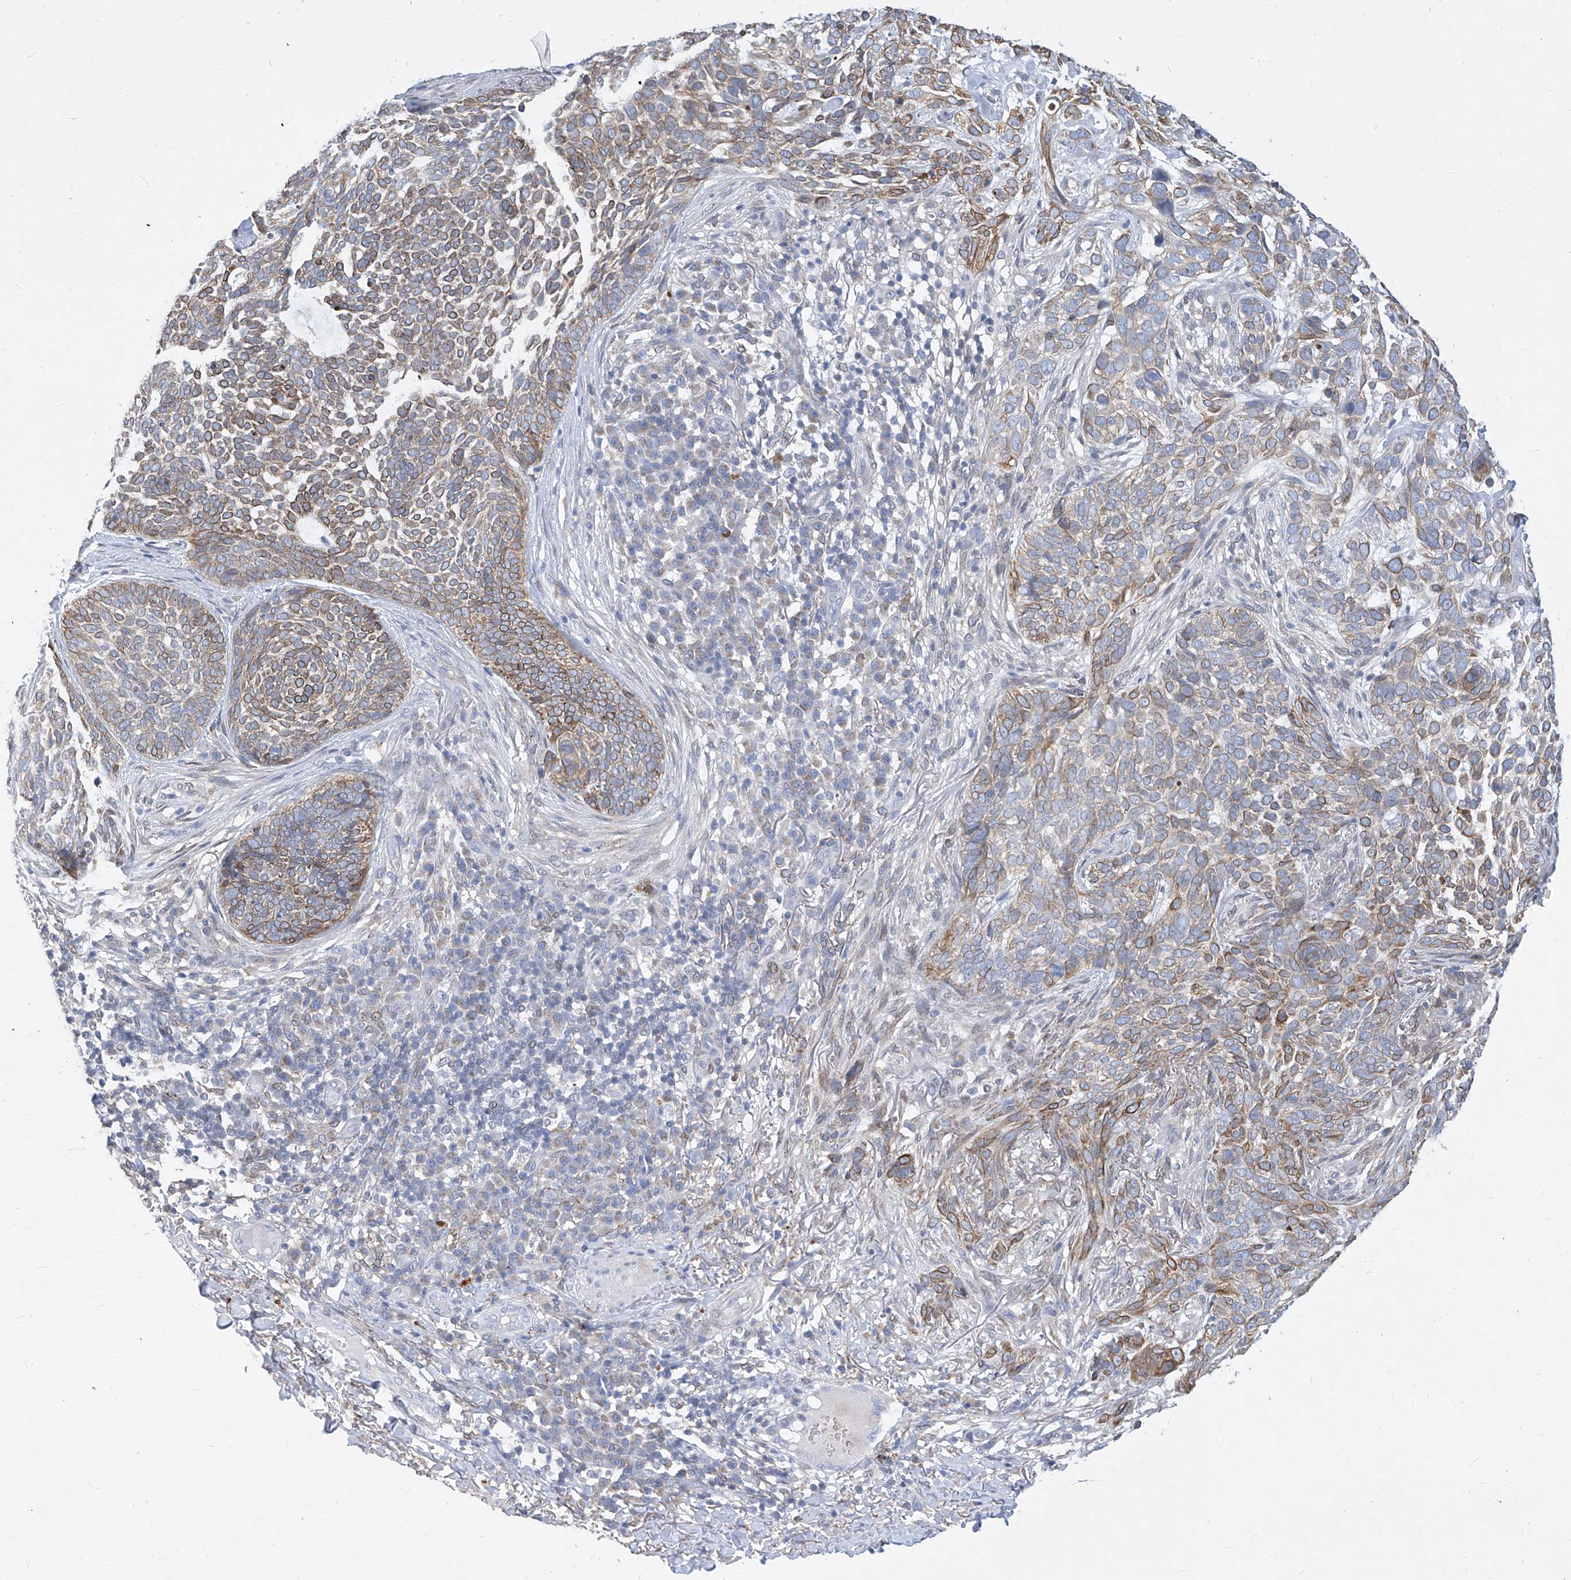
{"staining": {"intensity": "moderate", "quantity": "25%-75%", "location": "cytoplasmic/membranous"}, "tissue": "skin cancer", "cell_type": "Tumor cells", "image_type": "cancer", "snomed": [{"axis": "morphology", "description": "Basal cell carcinoma"}, {"axis": "topography", "description": "Skin"}], "caption": "Immunohistochemistry histopathology image of skin cancer (basal cell carcinoma) stained for a protein (brown), which shows medium levels of moderate cytoplasmic/membranous positivity in about 25%-75% of tumor cells.", "gene": "MX2", "patient": {"sex": "female", "age": 64}}